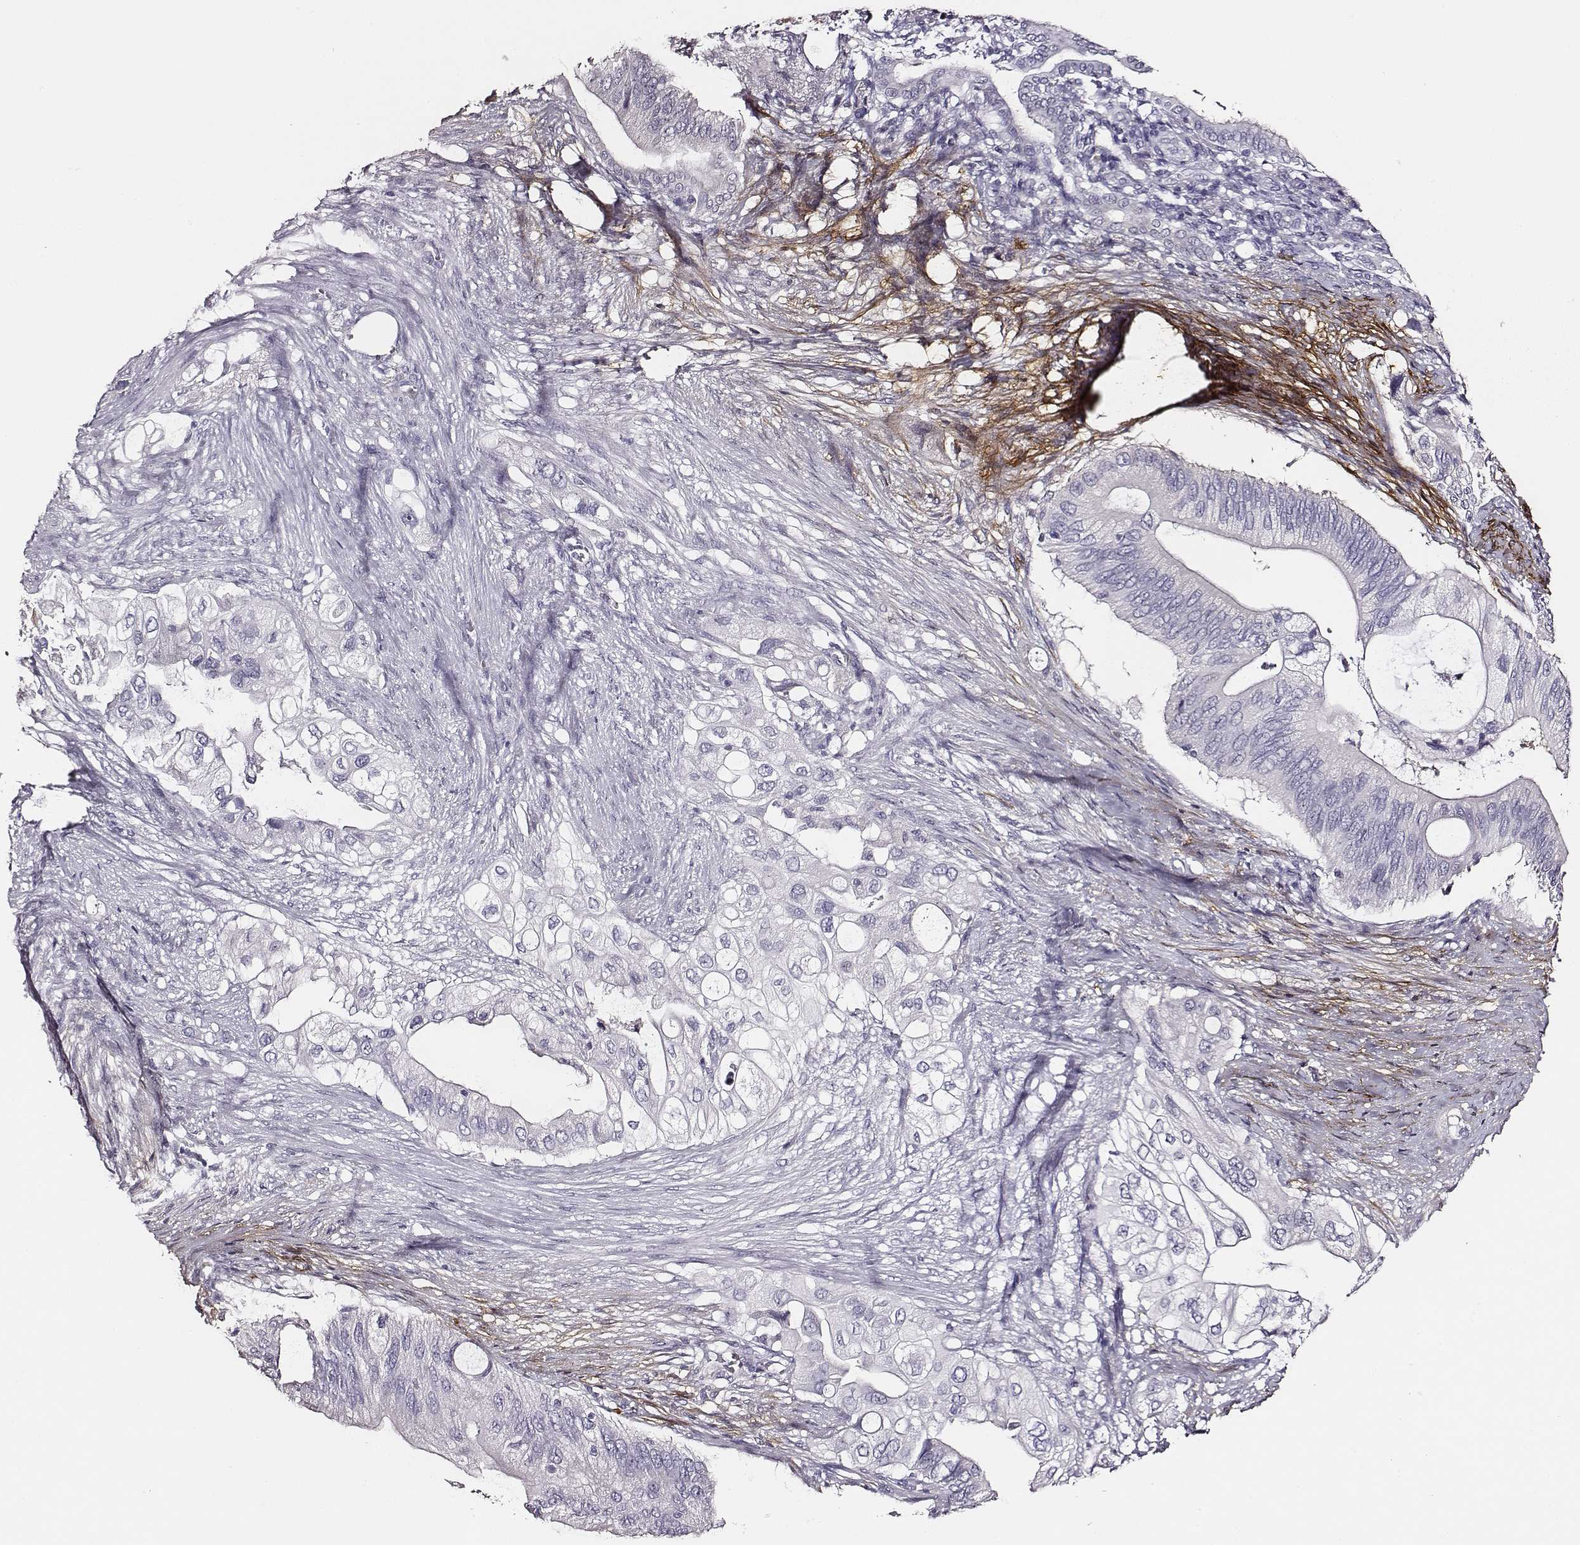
{"staining": {"intensity": "negative", "quantity": "none", "location": "none"}, "tissue": "pancreatic cancer", "cell_type": "Tumor cells", "image_type": "cancer", "snomed": [{"axis": "morphology", "description": "Adenocarcinoma, NOS"}, {"axis": "topography", "description": "Pancreas"}], "caption": "Immunohistochemical staining of pancreatic cancer demonstrates no significant expression in tumor cells.", "gene": "DPEP1", "patient": {"sex": "female", "age": 72}}